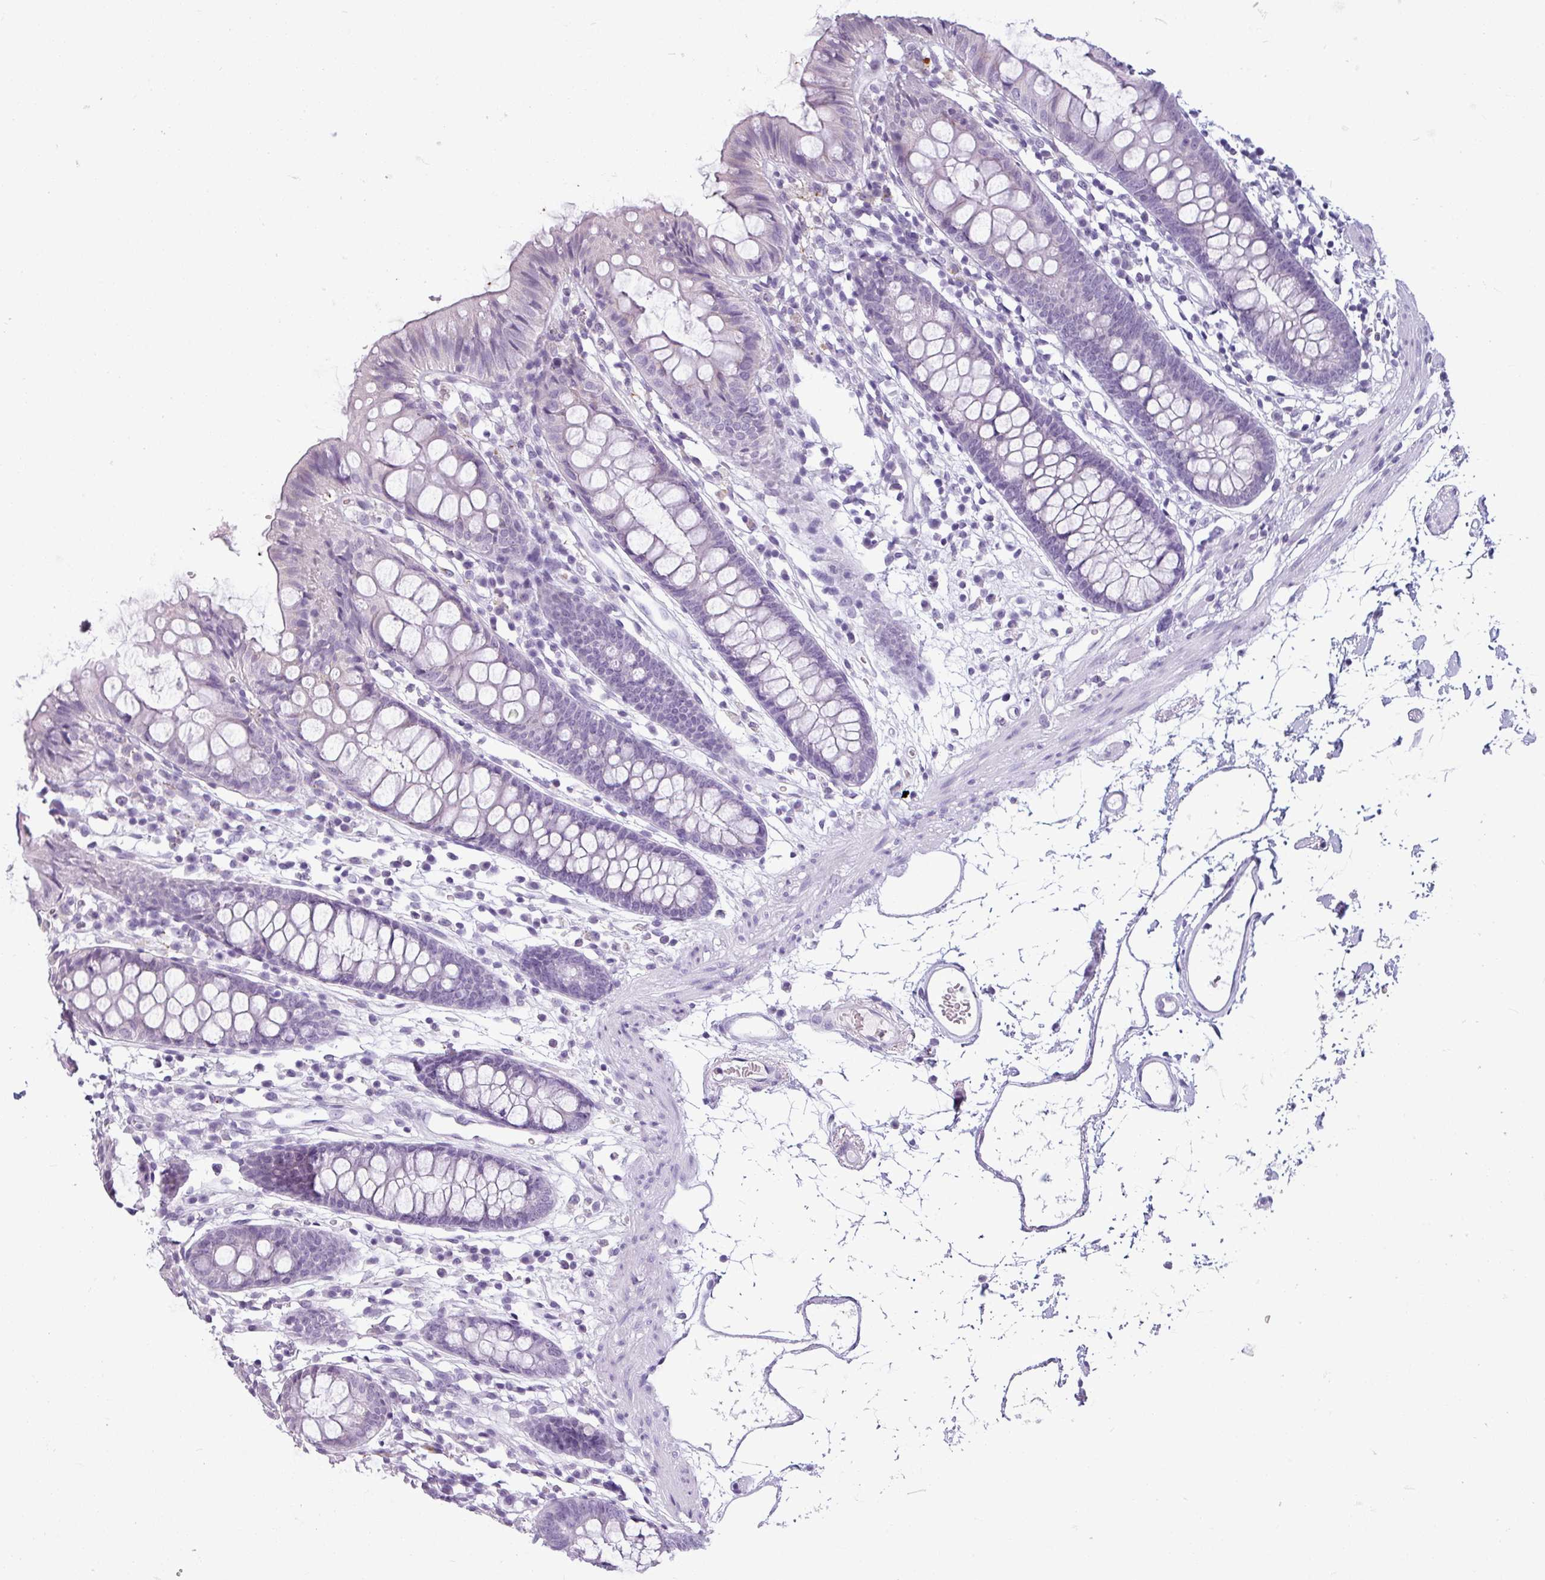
{"staining": {"intensity": "negative", "quantity": "none", "location": "none"}, "tissue": "colon", "cell_type": "Endothelial cells", "image_type": "normal", "snomed": [{"axis": "morphology", "description": "Normal tissue, NOS"}, {"axis": "topography", "description": "Colon"}], "caption": "Immunohistochemistry image of normal colon: human colon stained with DAB (3,3'-diaminobenzidine) exhibits no significant protein positivity in endothelial cells. (DAB immunohistochemistry (IHC), high magnification).", "gene": "SLC26A9", "patient": {"sex": "female", "age": 84}}